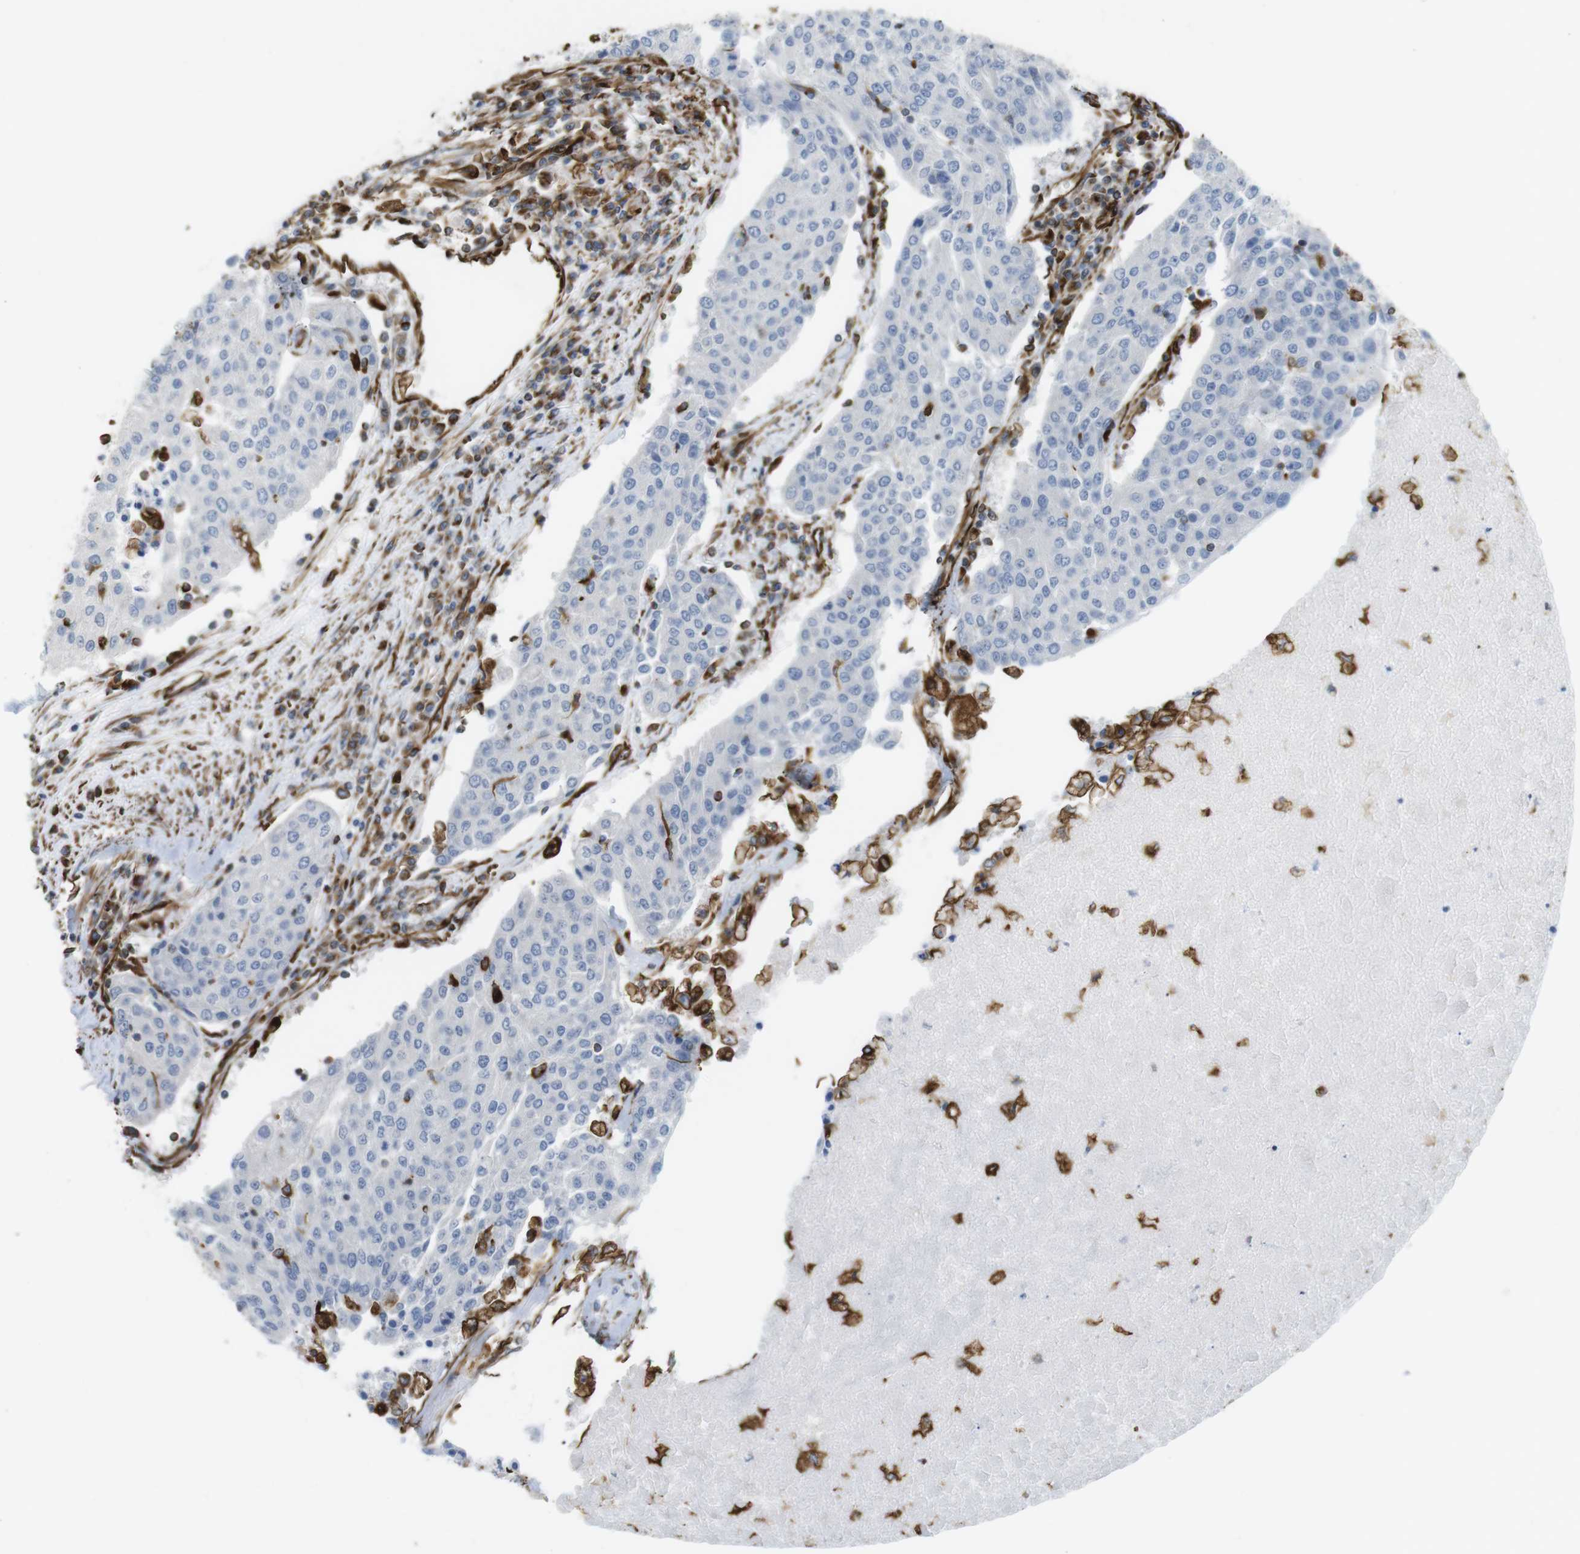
{"staining": {"intensity": "negative", "quantity": "none", "location": "none"}, "tissue": "urothelial cancer", "cell_type": "Tumor cells", "image_type": "cancer", "snomed": [{"axis": "morphology", "description": "Urothelial carcinoma, High grade"}, {"axis": "topography", "description": "Urinary bladder"}], "caption": "A high-resolution micrograph shows IHC staining of urothelial cancer, which demonstrates no significant positivity in tumor cells. (DAB (3,3'-diaminobenzidine) IHC, high magnification).", "gene": "RALGPS1", "patient": {"sex": "female", "age": 85}}